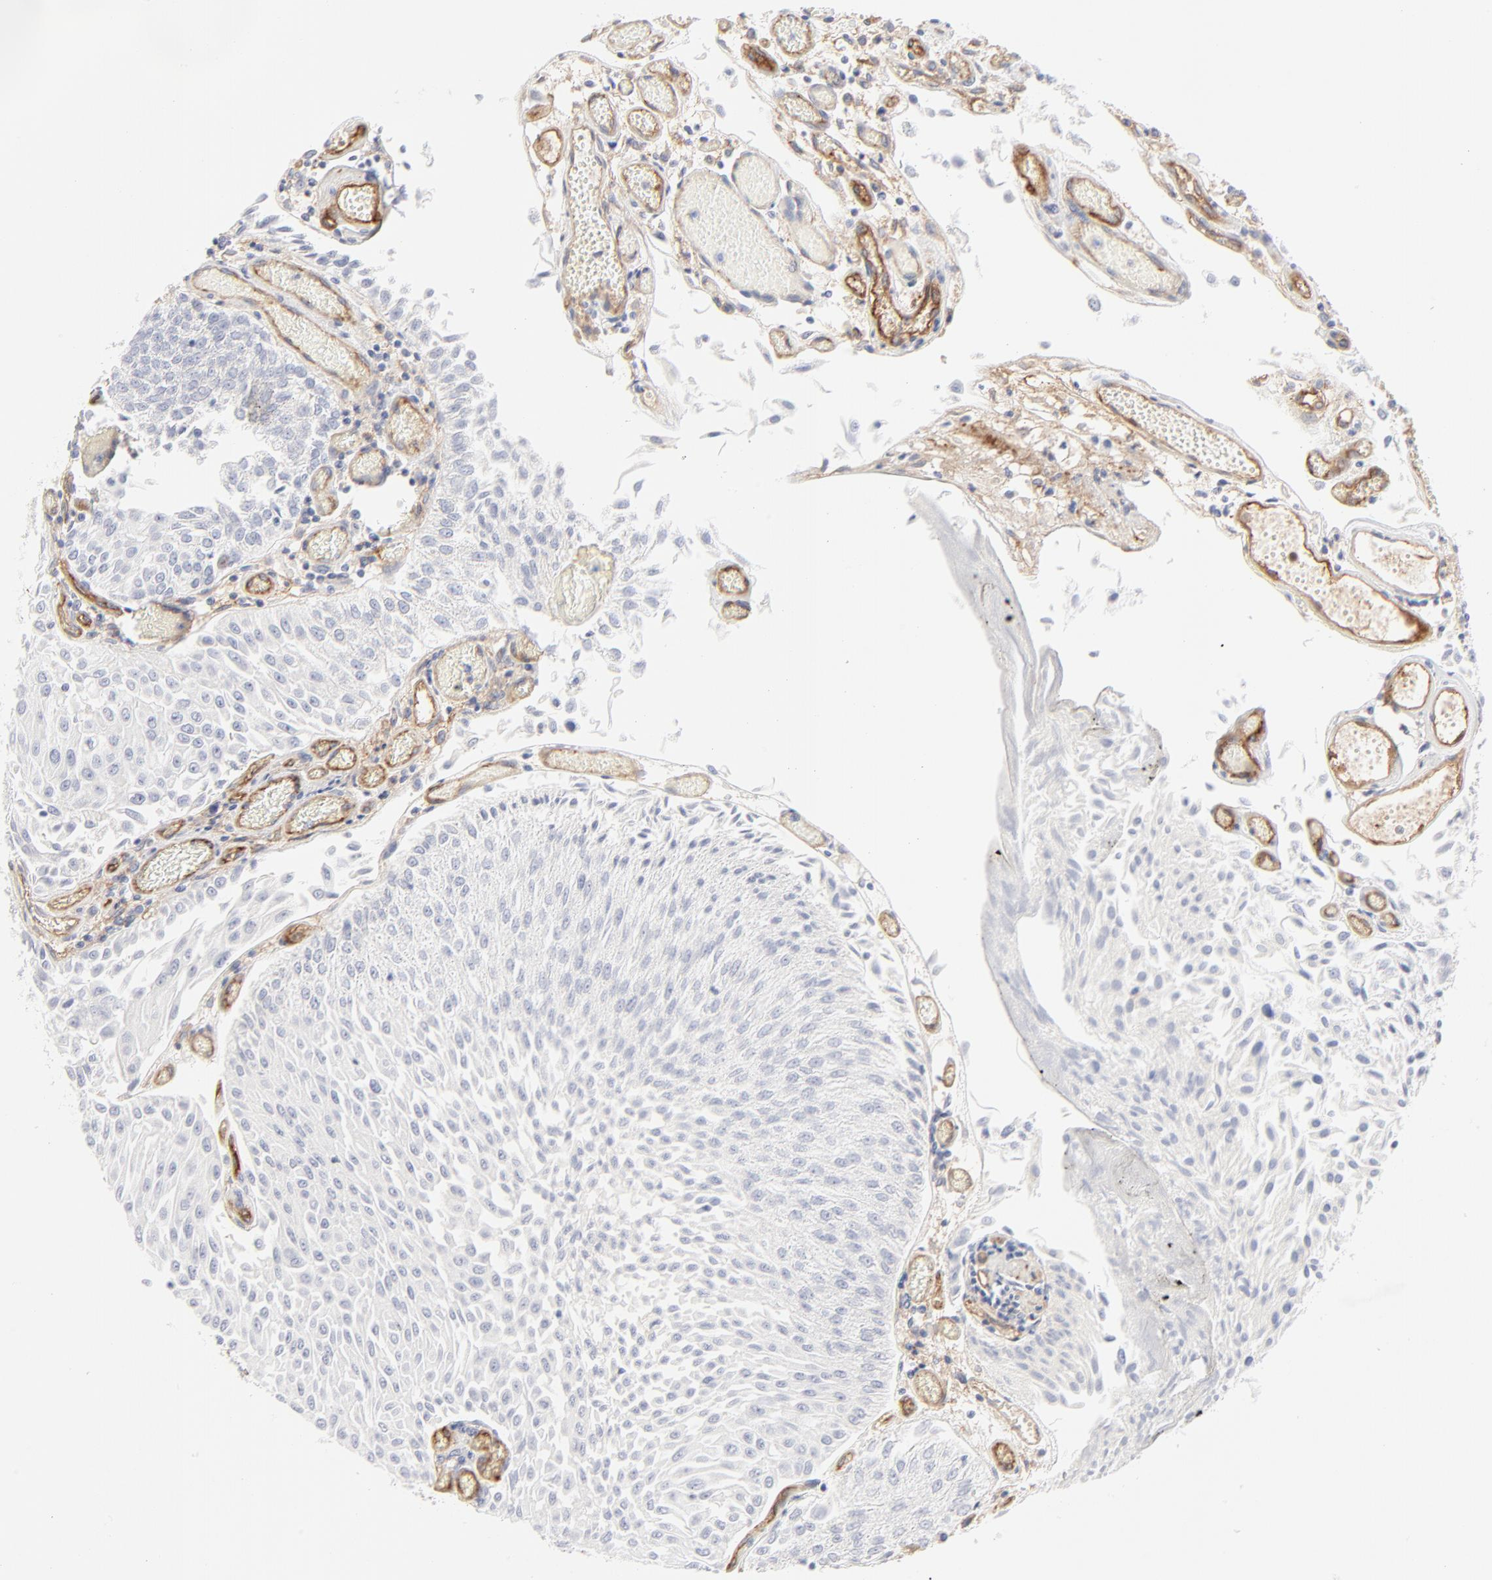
{"staining": {"intensity": "negative", "quantity": "none", "location": "none"}, "tissue": "urothelial cancer", "cell_type": "Tumor cells", "image_type": "cancer", "snomed": [{"axis": "morphology", "description": "Urothelial carcinoma, Low grade"}, {"axis": "topography", "description": "Urinary bladder"}], "caption": "Immunohistochemistry micrograph of urothelial cancer stained for a protein (brown), which shows no positivity in tumor cells.", "gene": "ITGA5", "patient": {"sex": "male", "age": 86}}